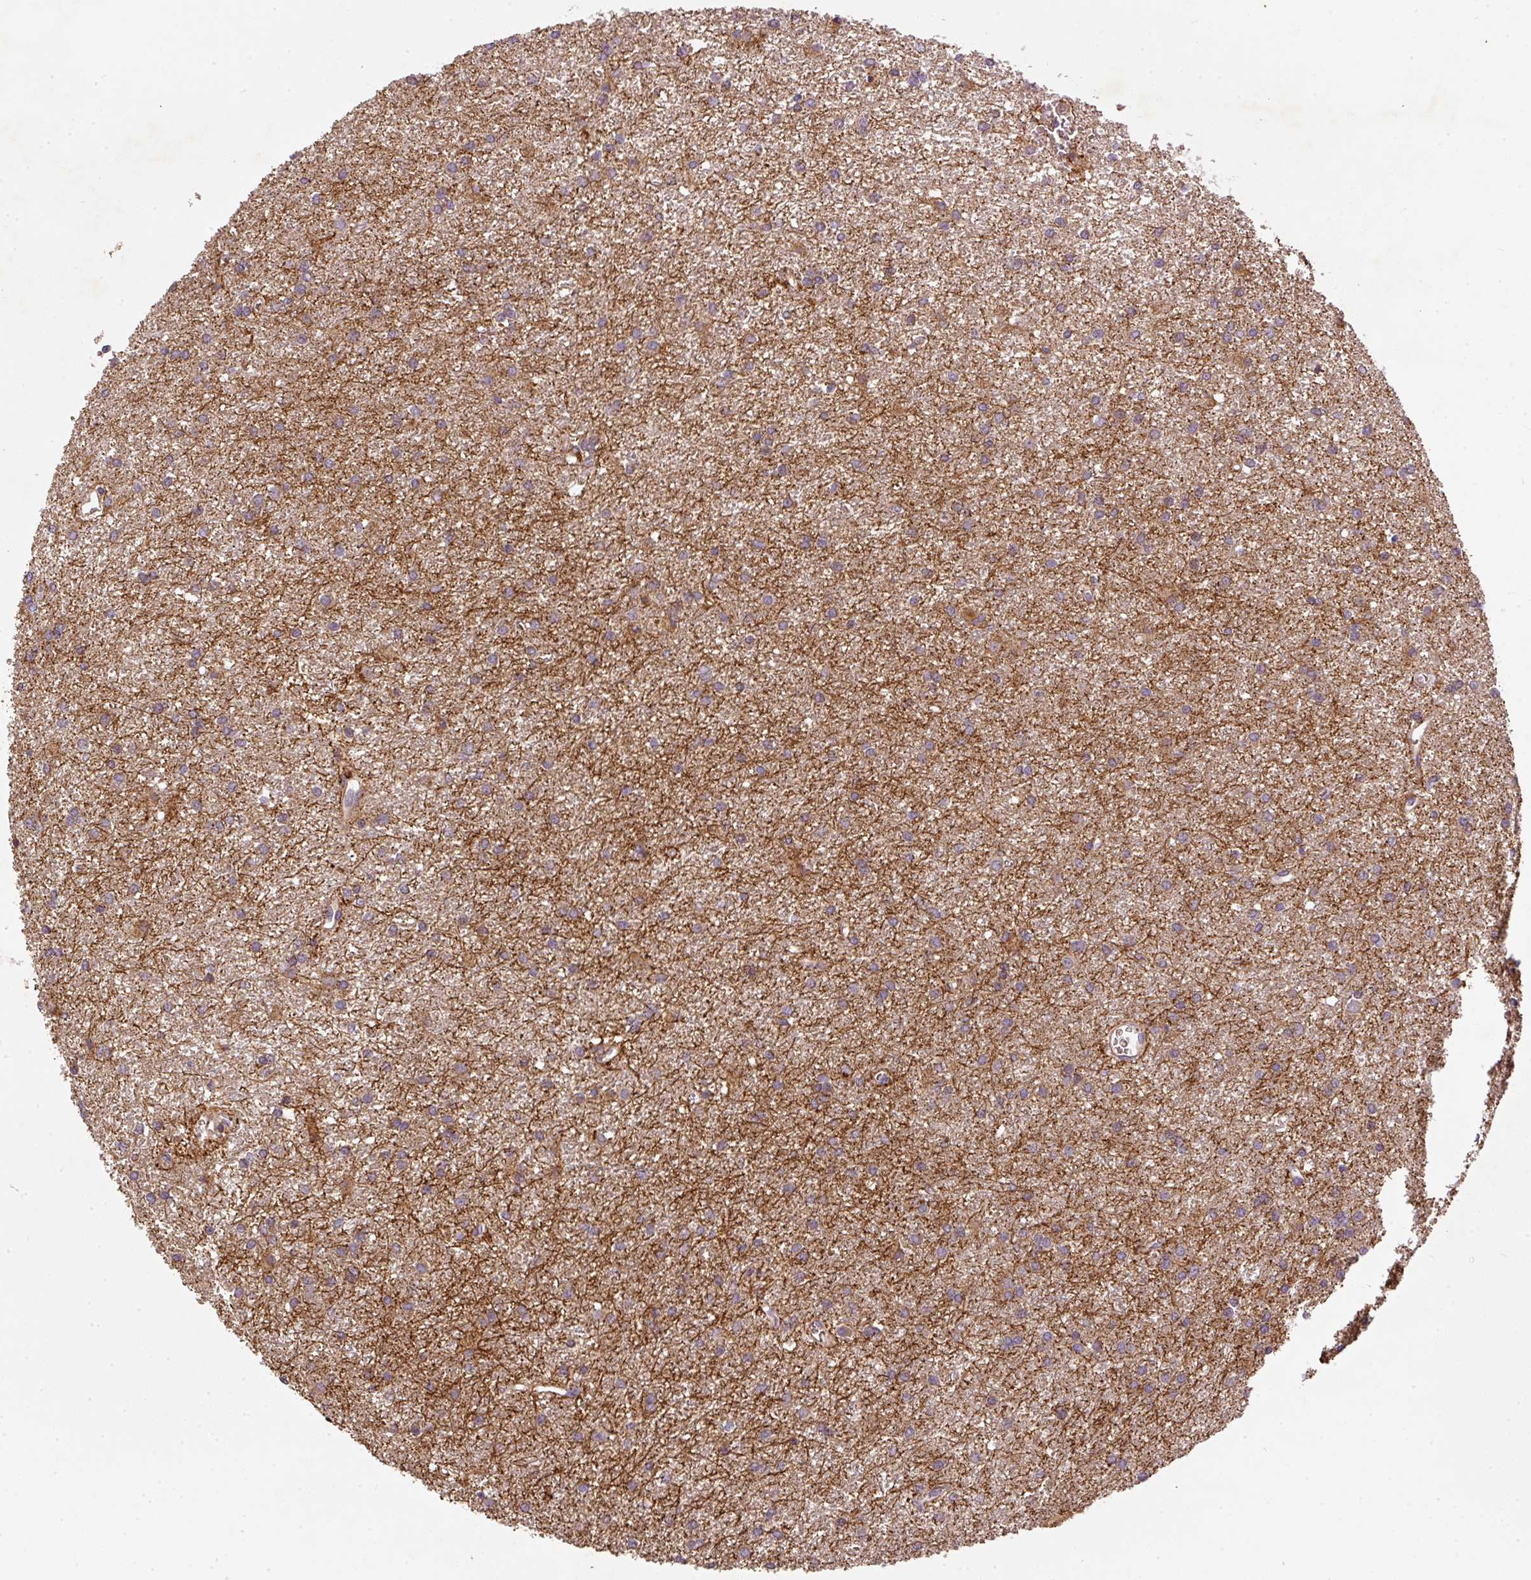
{"staining": {"intensity": "weak", "quantity": ">75%", "location": "cytoplasmic/membranous"}, "tissue": "glioma", "cell_type": "Tumor cells", "image_type": "cancer", "snomed": [{"axis": "morphology", "description": "Glioma, malignant, High grade"}, {"axis": "topography", "description": "Brain"}], "caption": "Immunohistochemistry (DAB (3,3'-diaminobenzidine)) staining of human malignant glioma (high-grade) shows weak cytoplasmic/membranous protein expression in about >75% of tumor cells.", "gene": "DAPK1", "patient": {"sex": "female", "age": 50}}